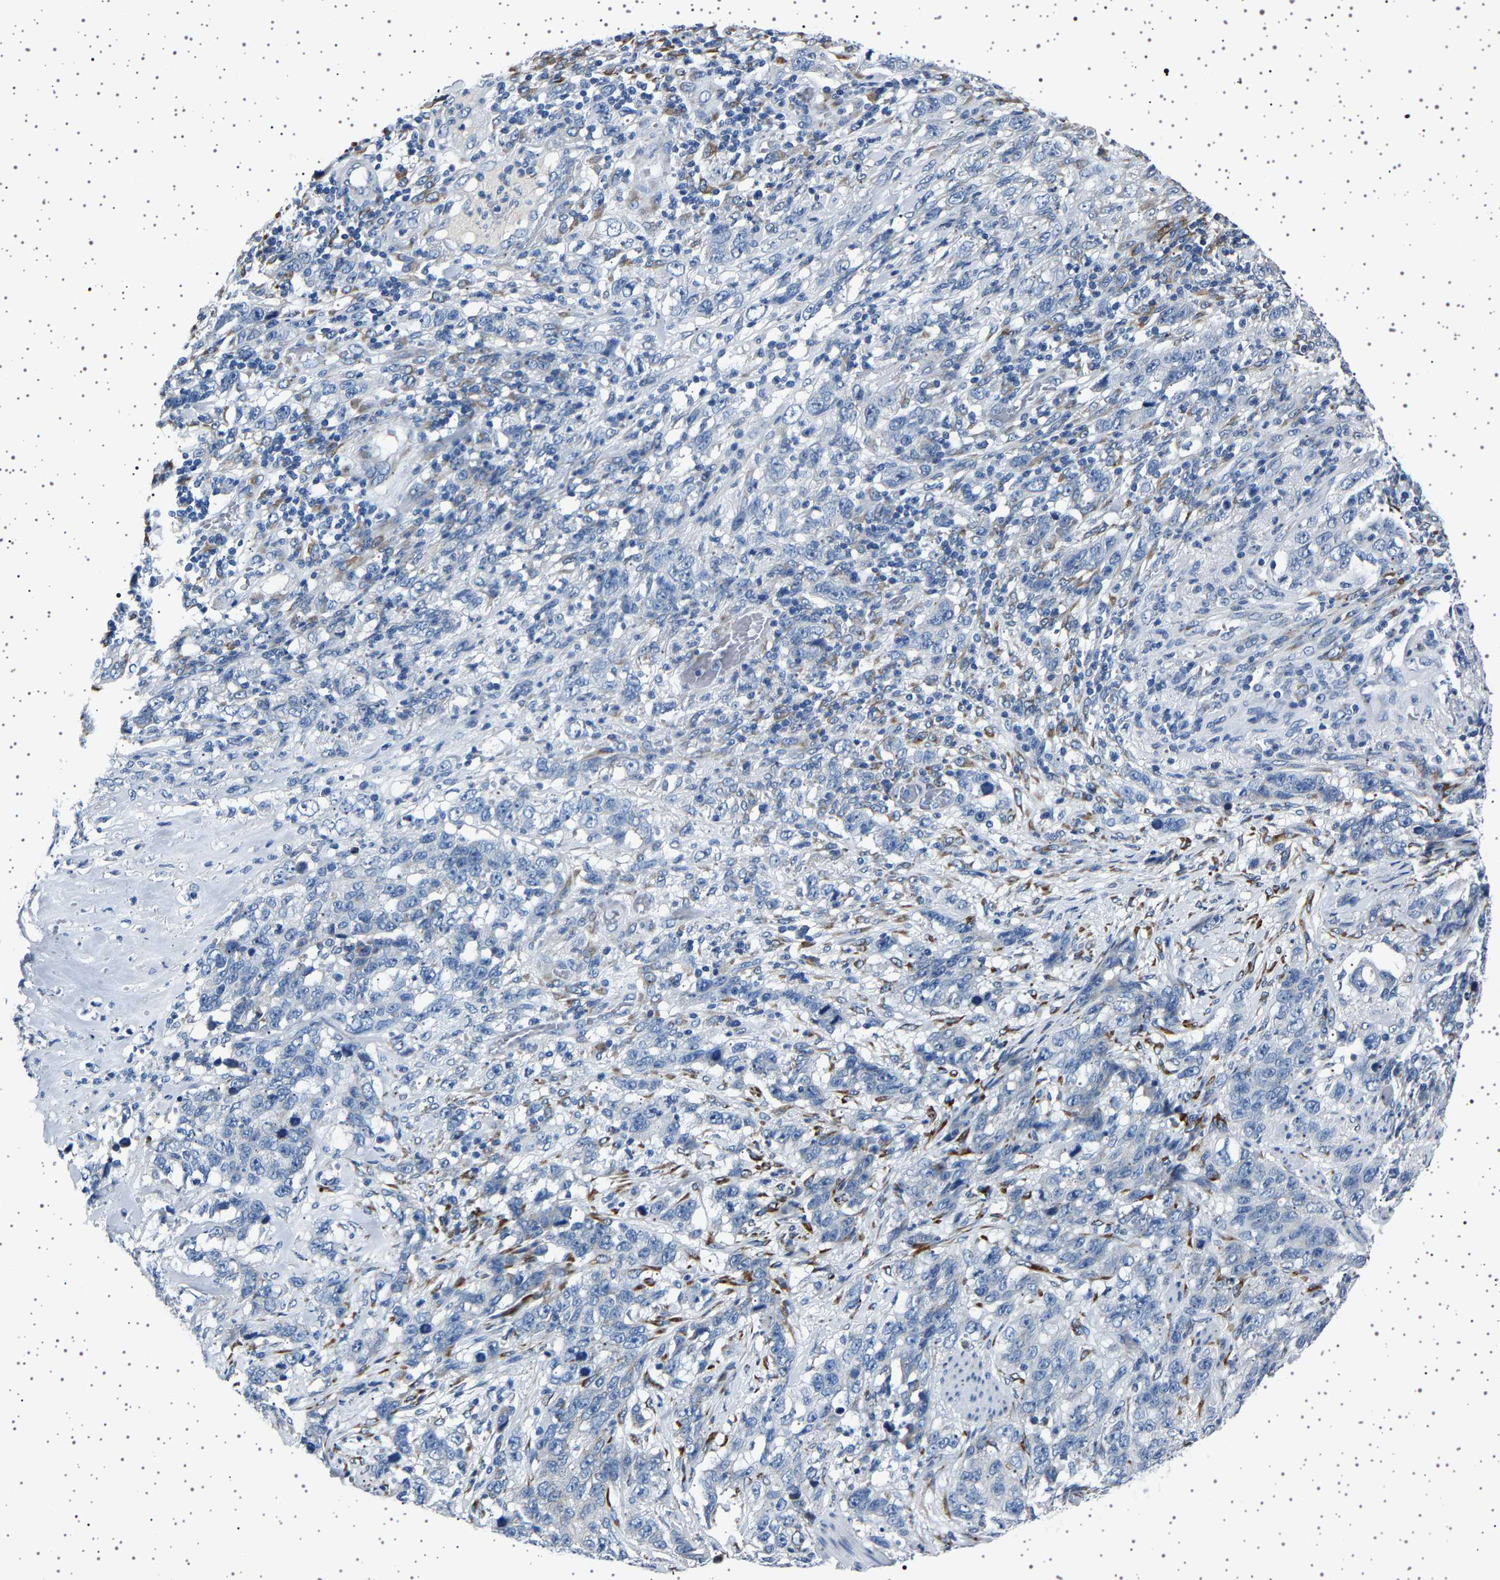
{"staining": {"intensity": "negative", "quantity": "none", "location": "none"}, "tissue": "stomach cancer", "cell_type": "Tumor cells", "image_type": "cancer", "snomed": [{"axis": "morphology", "description": "Adenocarcinoma, NOS"}, {"axis": "topography", "description": "Stomach"}], "caption": "The photomicrograph displays no staining of tumor cells in adenocarcinoma (stomach).", "gene": "FTCD", "patient": {"sex": "male", "age": 48}}